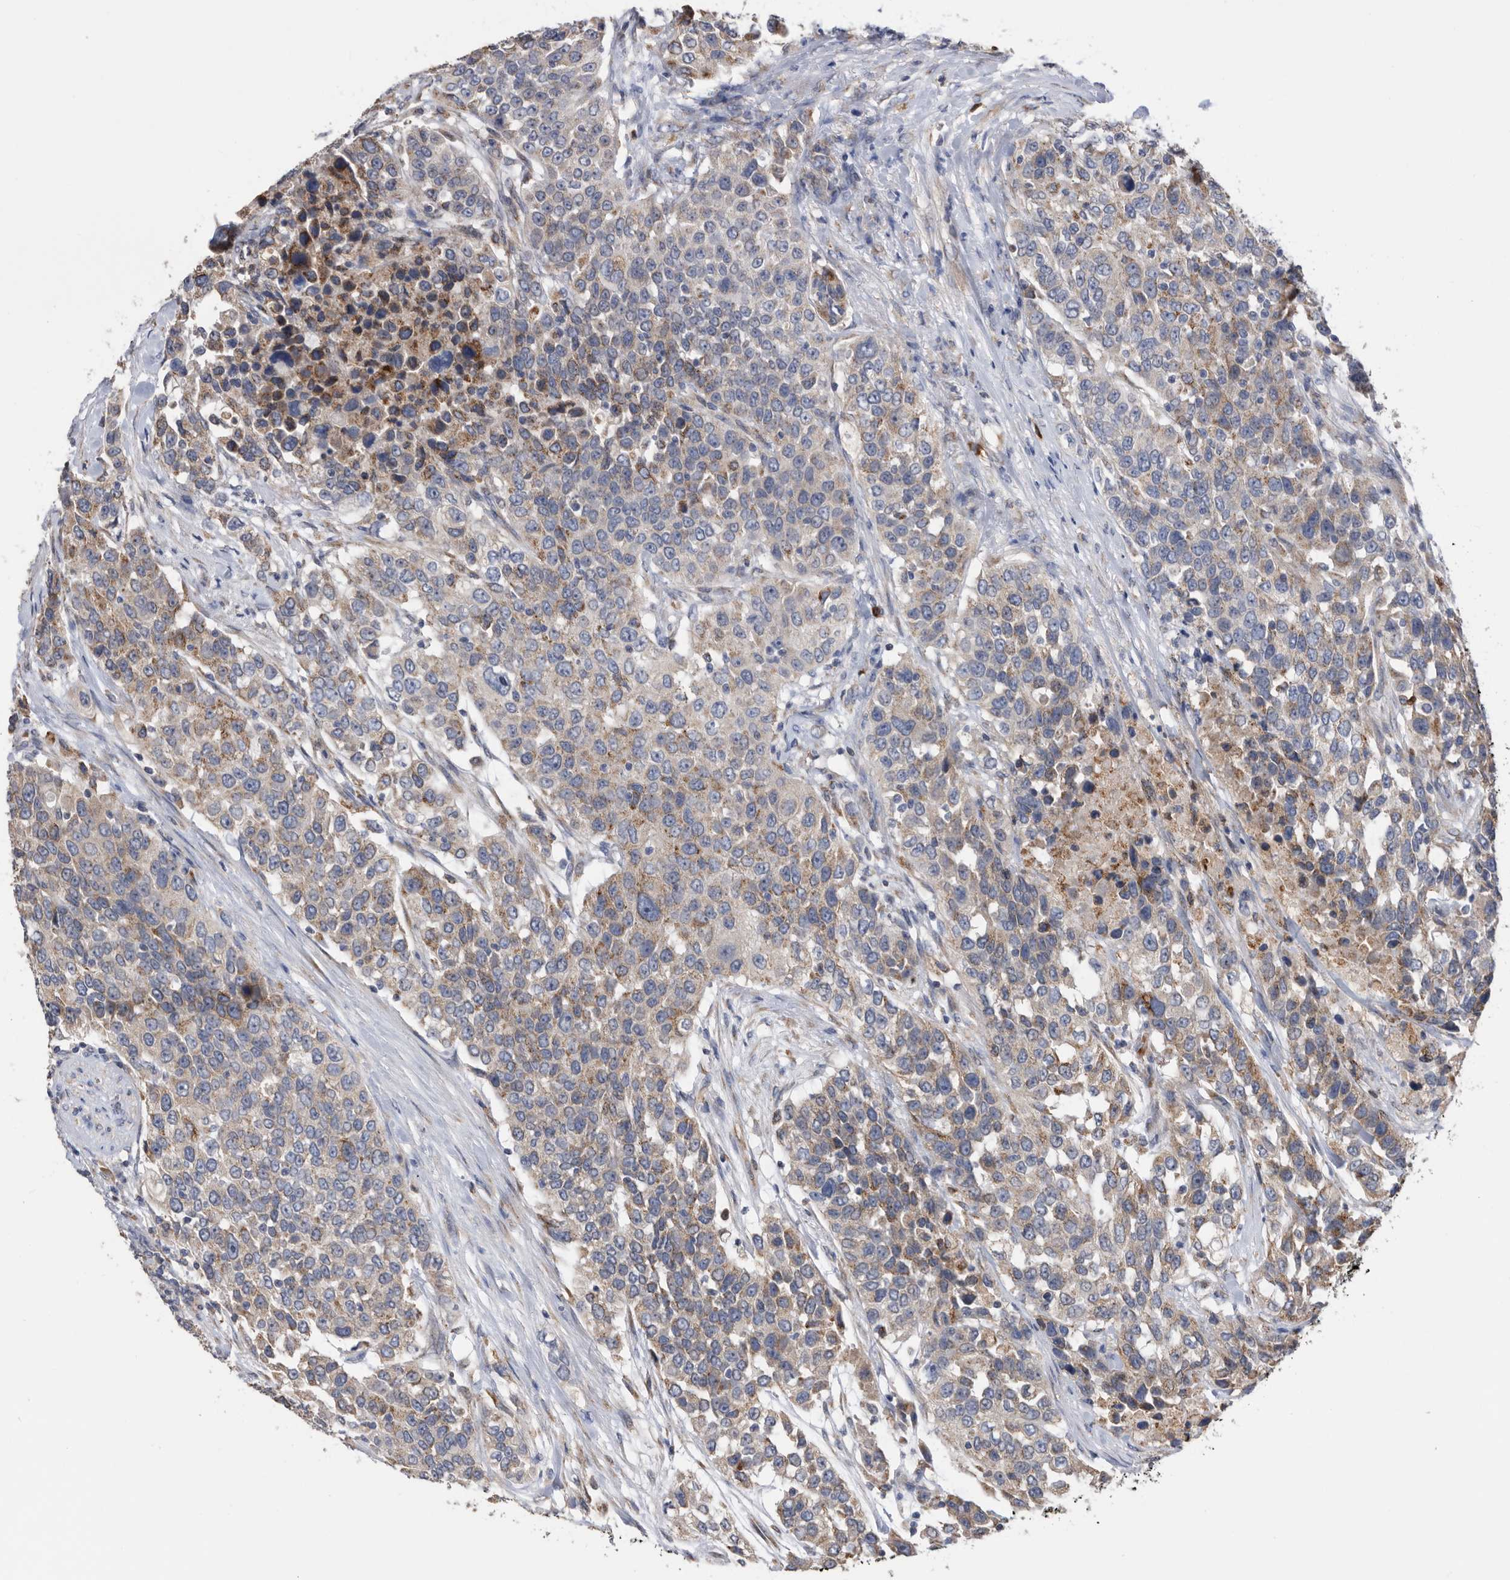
{"staining": {"intensity": "moderate", "quantity": "25%-75%", "location": "cytoplasmic/membranous"}, "tissue": "urothelial cancer", "cell_type": "Tumor cells", "image_type": "cancer", "snomed": [{"axis": "morphology", "description": "Urothelial carcinoma, High grade"}, {"axis": "topography", "description": "Urinary bladder"}], "caption": "Human high-grade urothelial carcinoma stained with a protein marker displays moderate staining in tumor cells.", "gene": "CRISPLD2", "patient": {"sex": "female", "age": 80}}